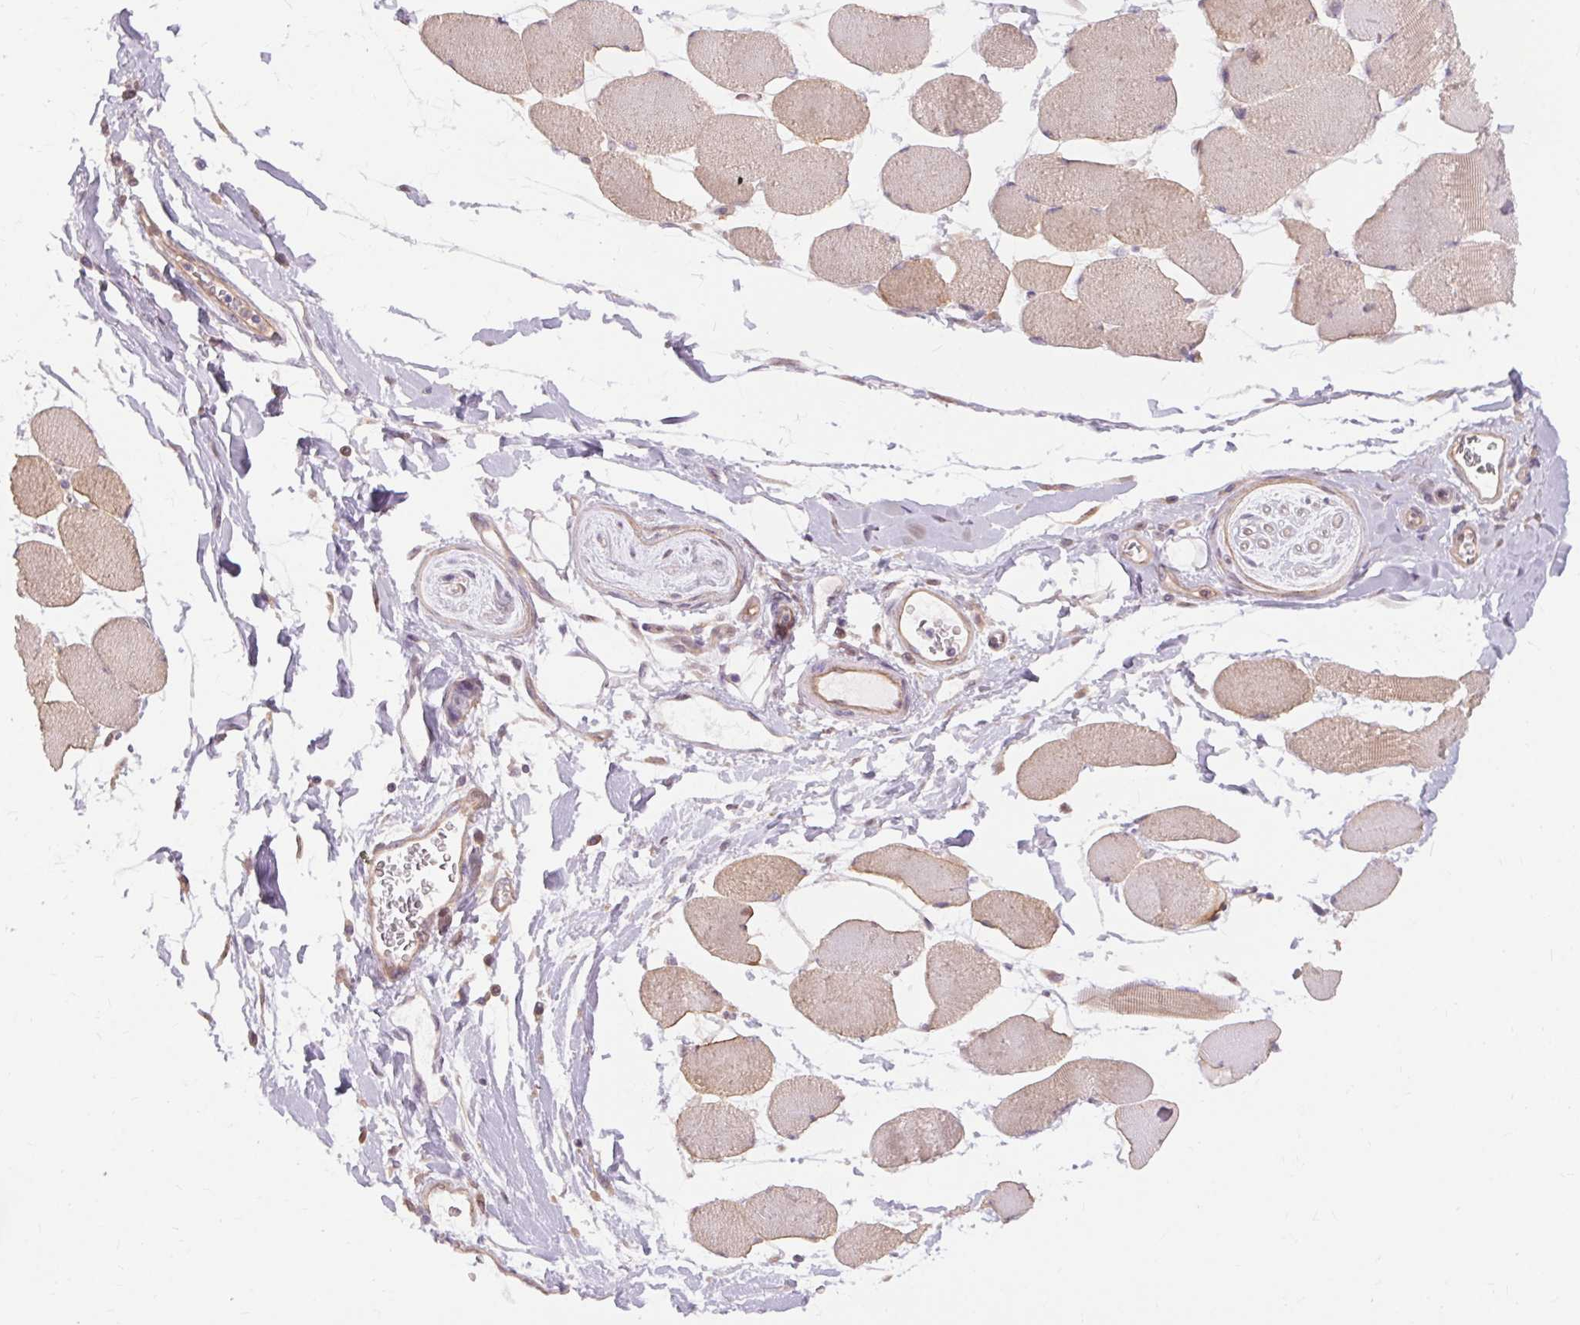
{"staining": {"intensity": "weak", "quantity": "25%-75%", "location": "cytoplasmic/membranous"}, "tissue": "skeletal muscle", "cell_type": "Myocytes", "image_type": "normal", "snomed": [{"axis": "morphology", "description": "Normal tissue, NOS"}, {"axis": "topography", "description": "Skeletal muscle"}], "caption": "Immunohistochemical staining of benign human skeletal muscle shows 25%-75% levels of weak cytoplasmic/membranous protein expression in approximately 25%-75% of myocytes.", "gene": "TM6SF1", "patient": {"sex": "female", "age": 75}}